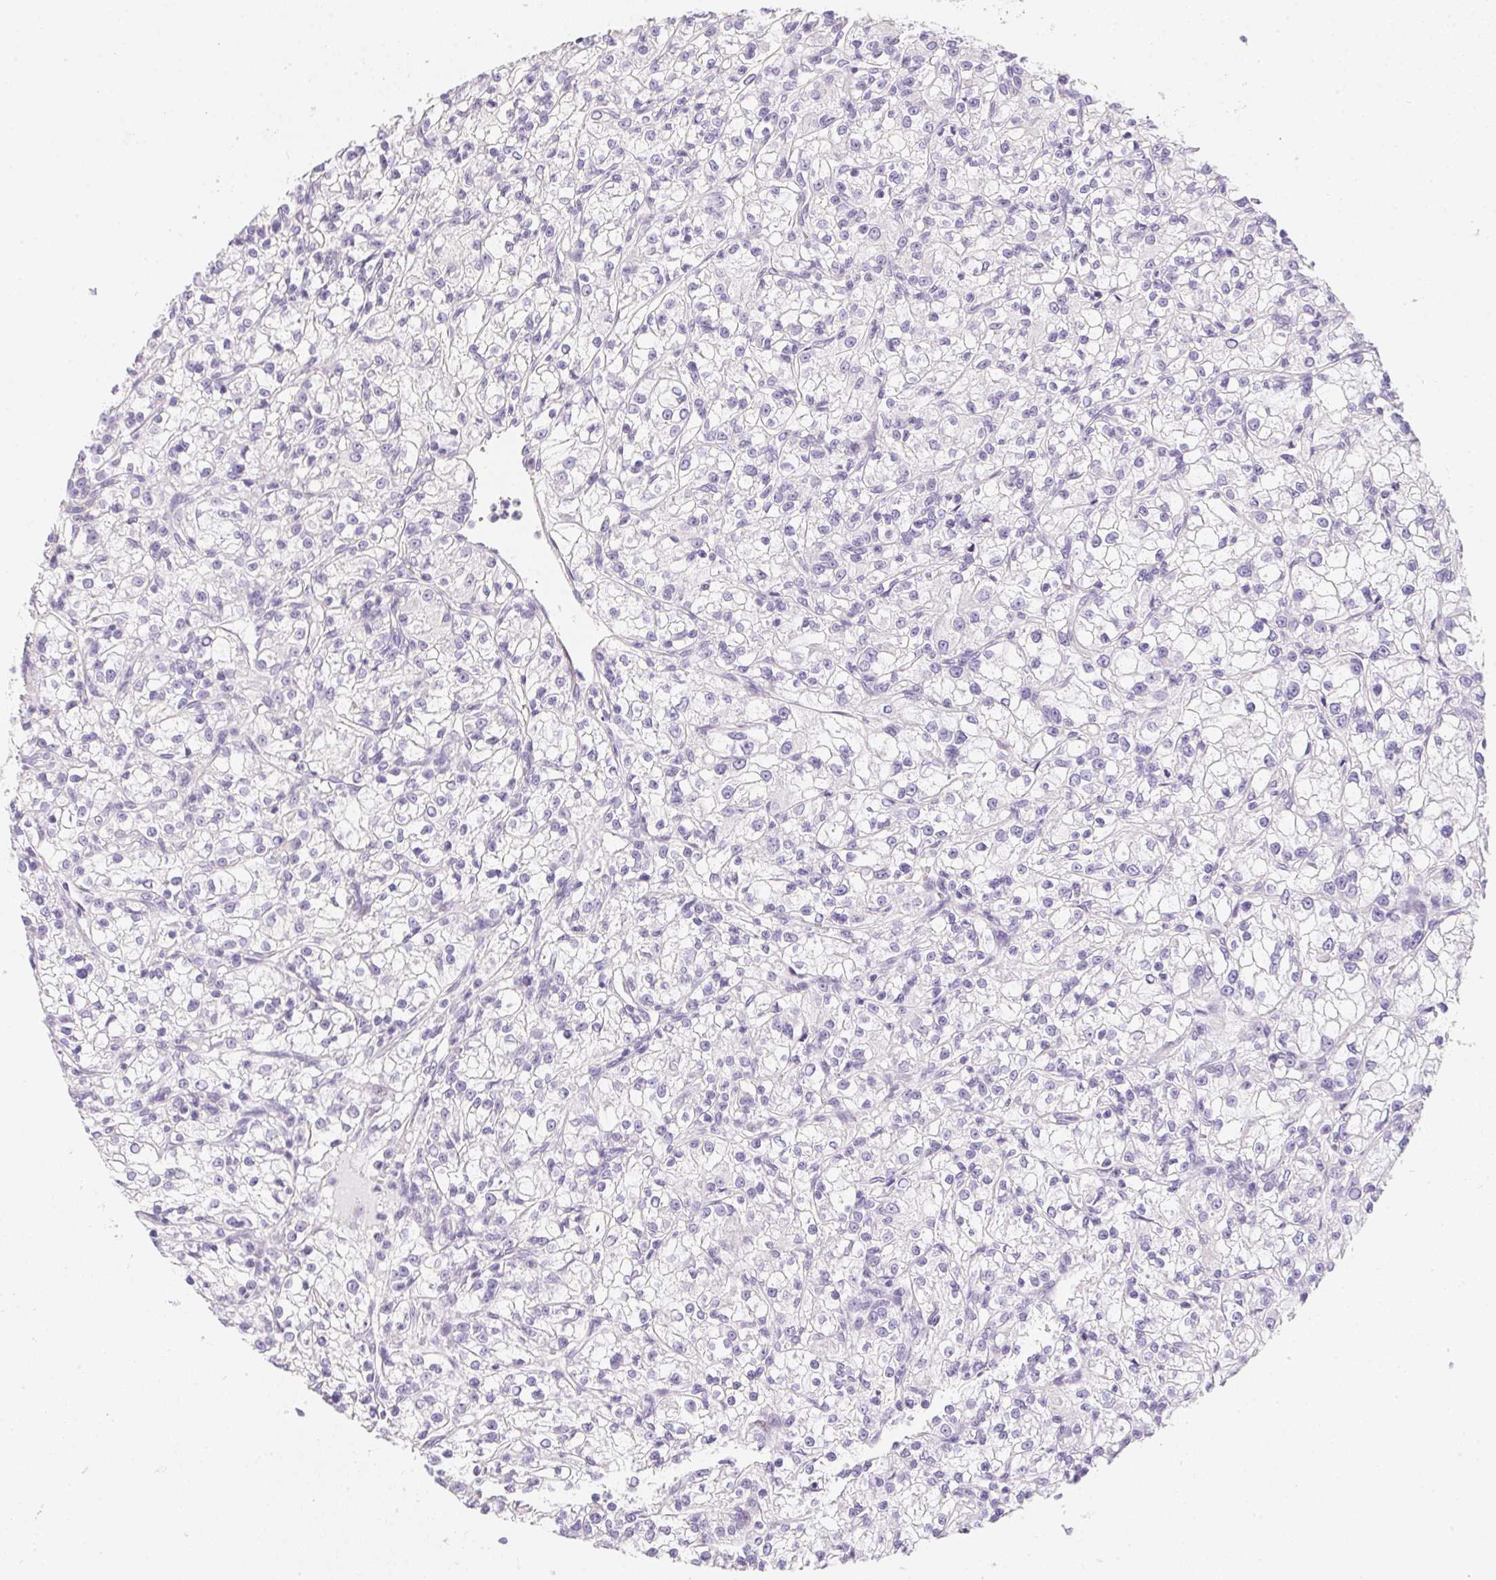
{"staining": {"intensity": "negative", "quantity": "none", "location": "none"}, "tissue": "renal cancer", "cell_type": "Tumor cells", "image_type": "cancer", "snomed": [{"axis": "morphology", "description": "Adenocarcinoma, NOS"}, {"axis": "topography", "description": "Kidney"}], "caption": "Immunohistochemistry of human renal adenocarcinoma displays no expression in tumor cells.", "gene": "AQP5", "patient": {"sex": "female", "age": 59}}